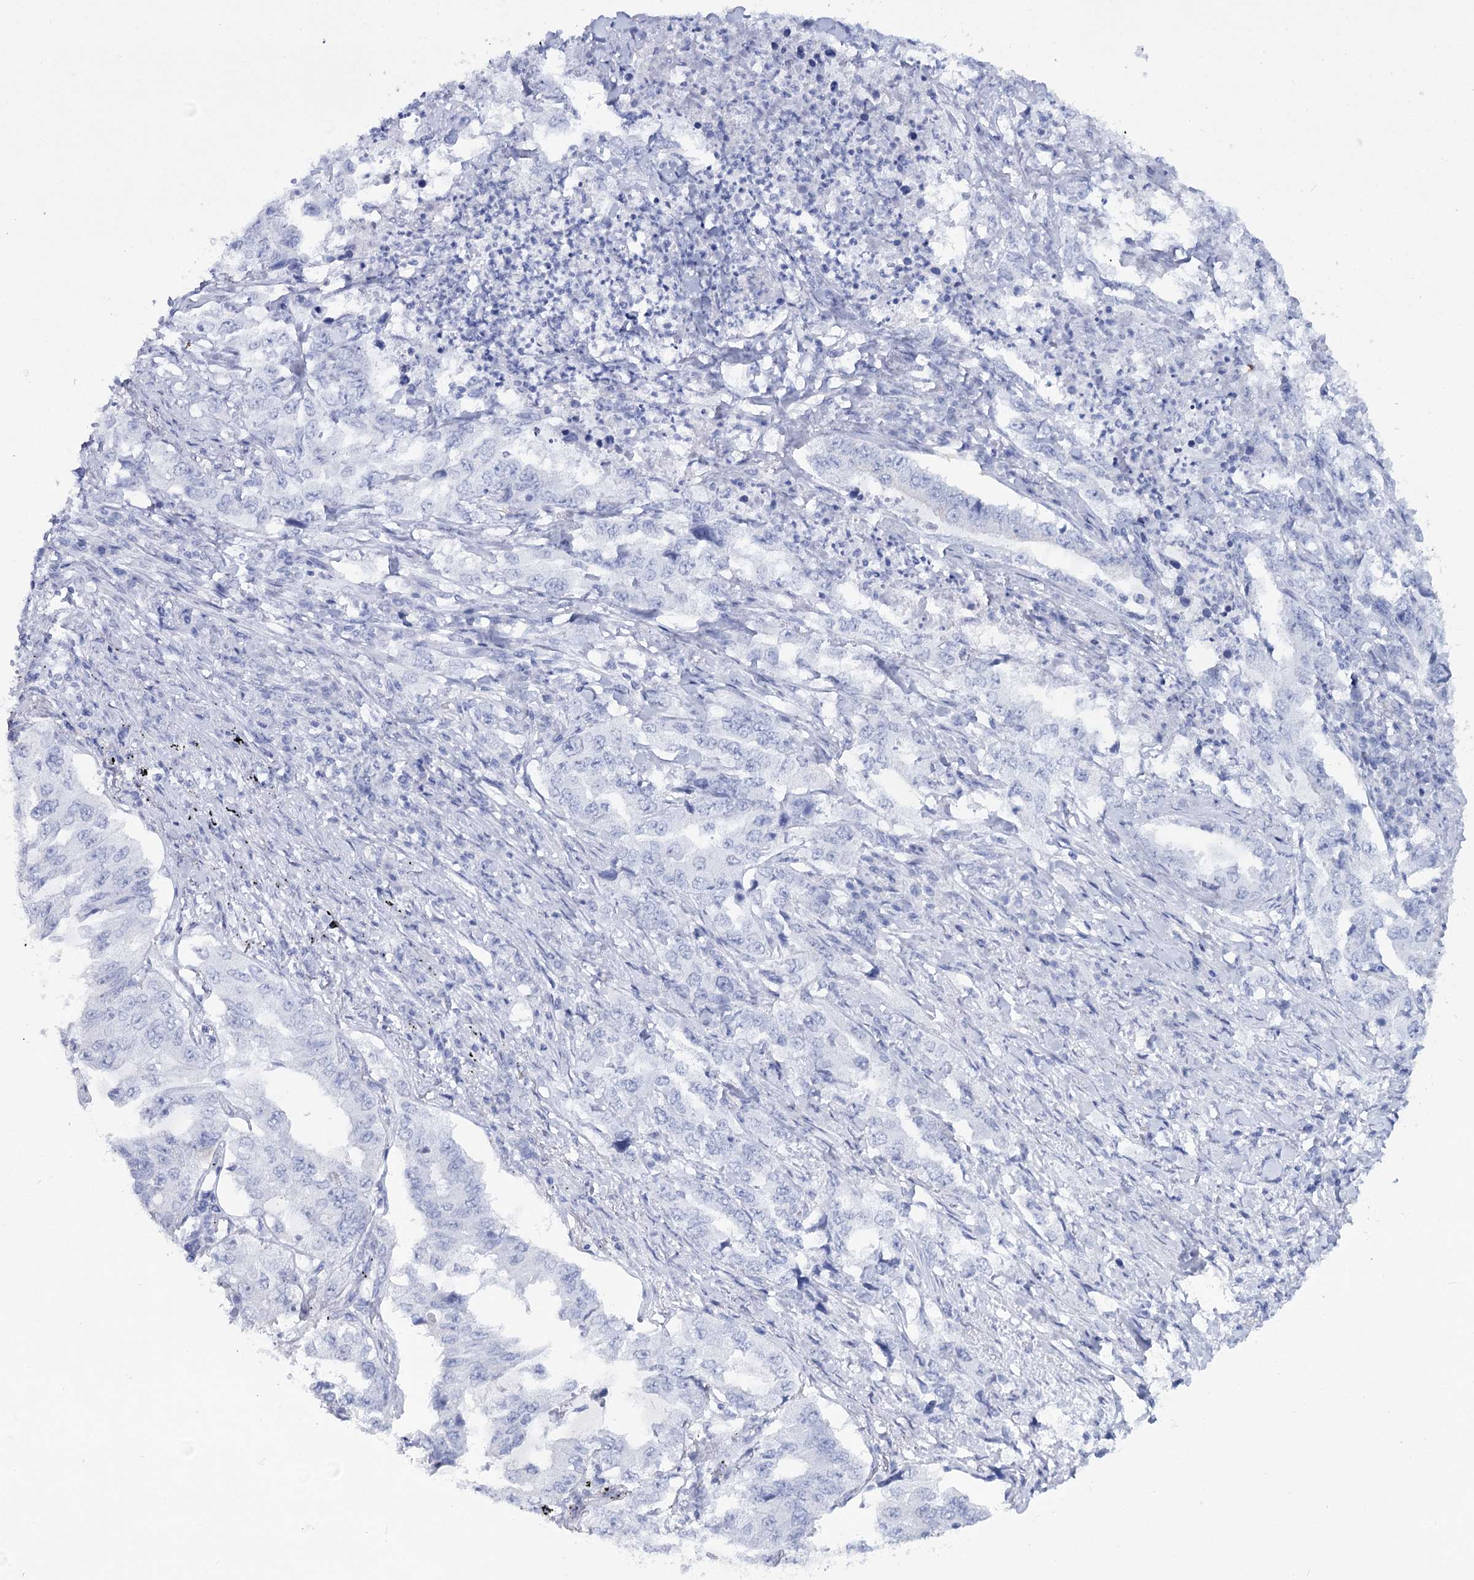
{"staining": {"intensity": "negative", "quantity": "none", "location": "none"}, "tissue": "lung cancer", "cell_type": "Tumor cells", "image_type": "cancer", "snomed": [{"axis": "morphology", "description": "Adenocarcinoma, NOS"}, {"axis": "topography", "description": "Lung"}], "caption": "Histopathology image shows no protein expression in tumor cells of lung adenocarcinoma tissue.", "gene": "RNF186", "patient": {"sex": "female", "age": 51}}